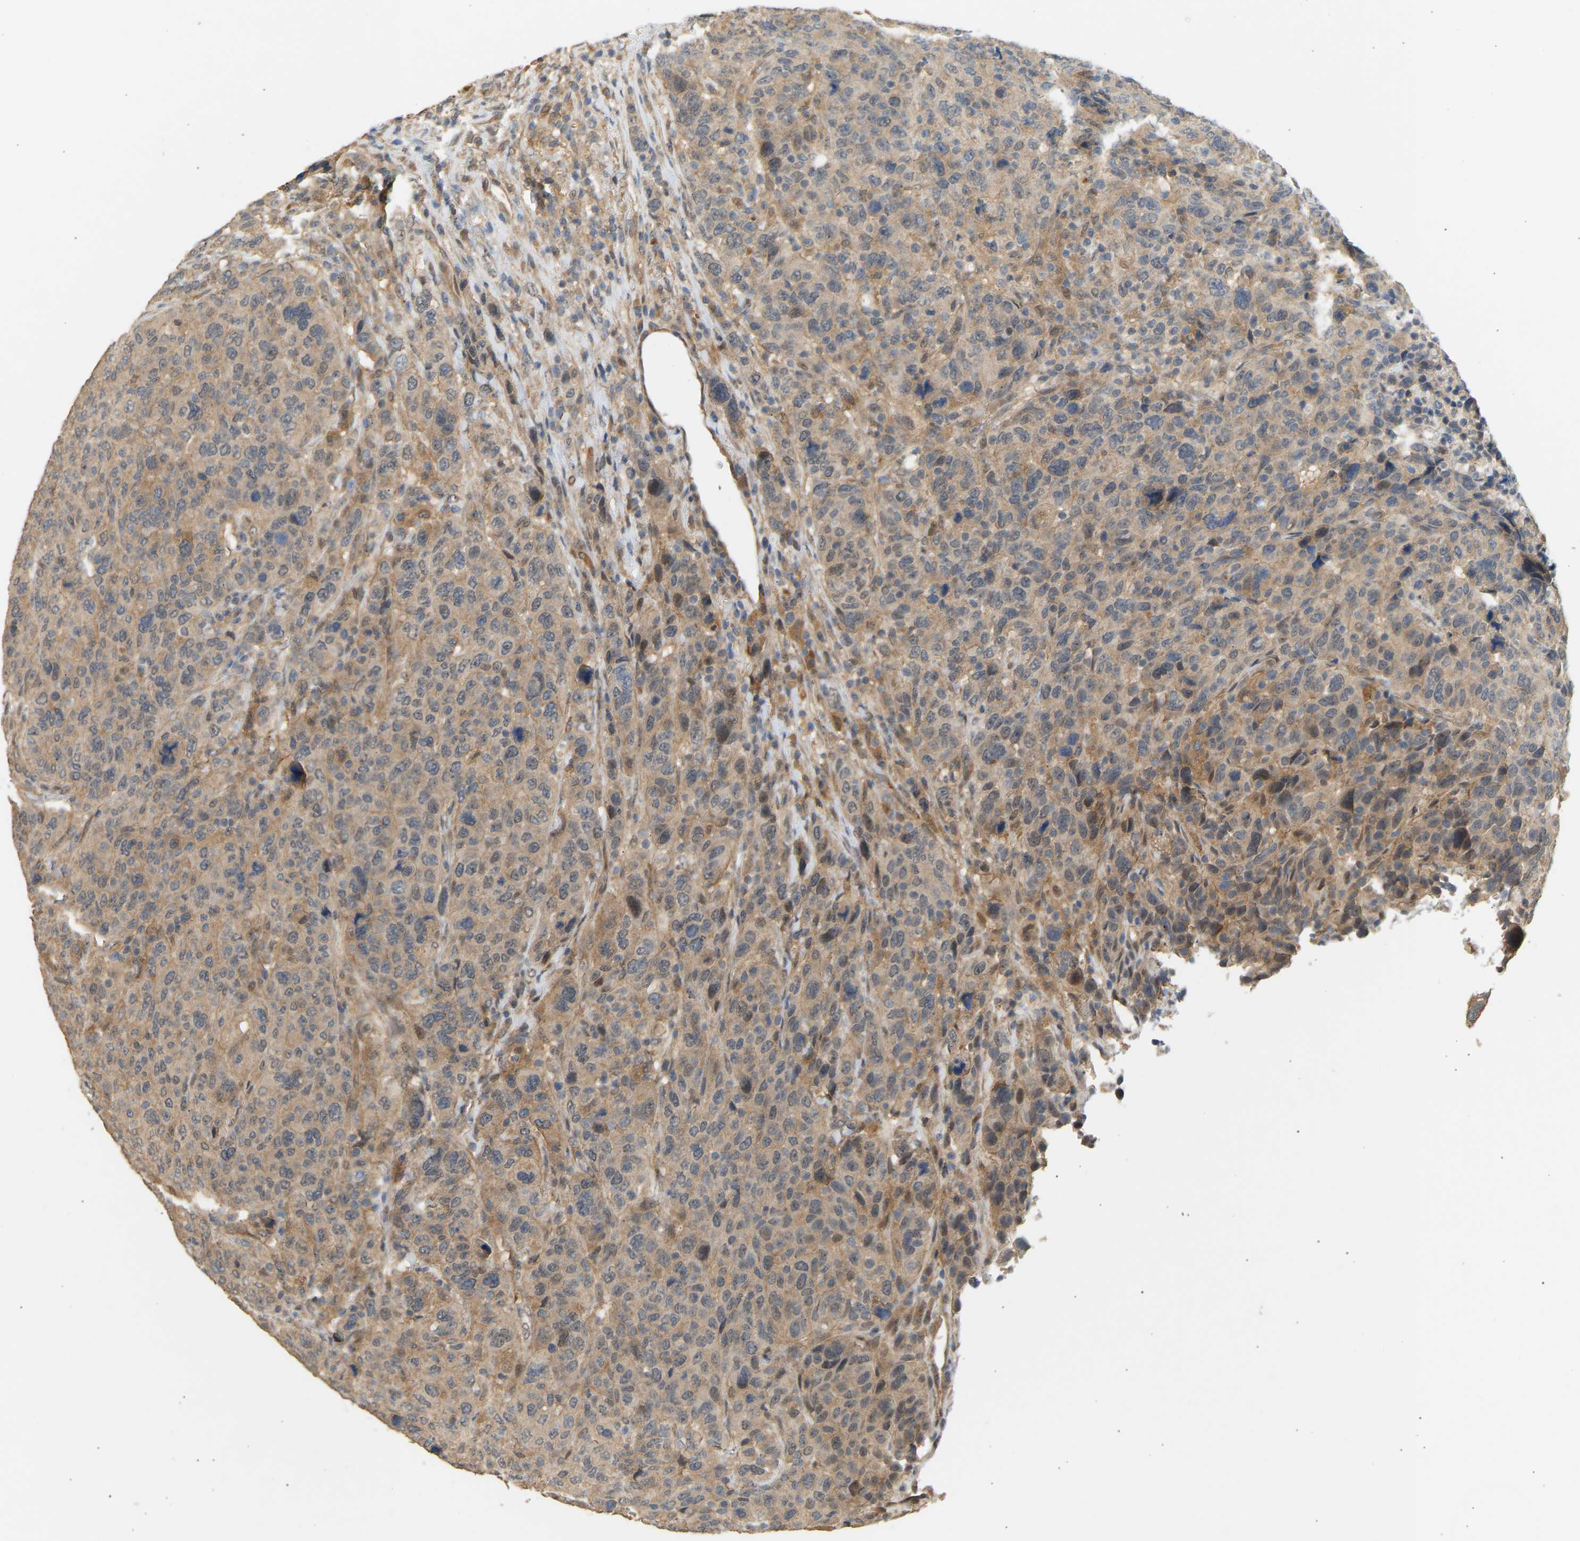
{"staining": {"intensity": "weak", "quantity": ">75%", "location": "cytoplasmic/membranous"}, "tissue": "breast cancer", "cell_type": "Tumor cells", "image_type": "cancer", "snomed": [{"axis": "morphology", "description": "Duct carcinoma"}, {"axis": "topography", "description": "Breast"}], "caption": "Human breast cancer (infiltrating ductal carcinoma) stained for a protein (brown) displays weak cytoplasmic/membranous positive staining in about >75% of tumor cells.", "gene": "RGL1", "patient": {"sex": "female", "age": 37}}